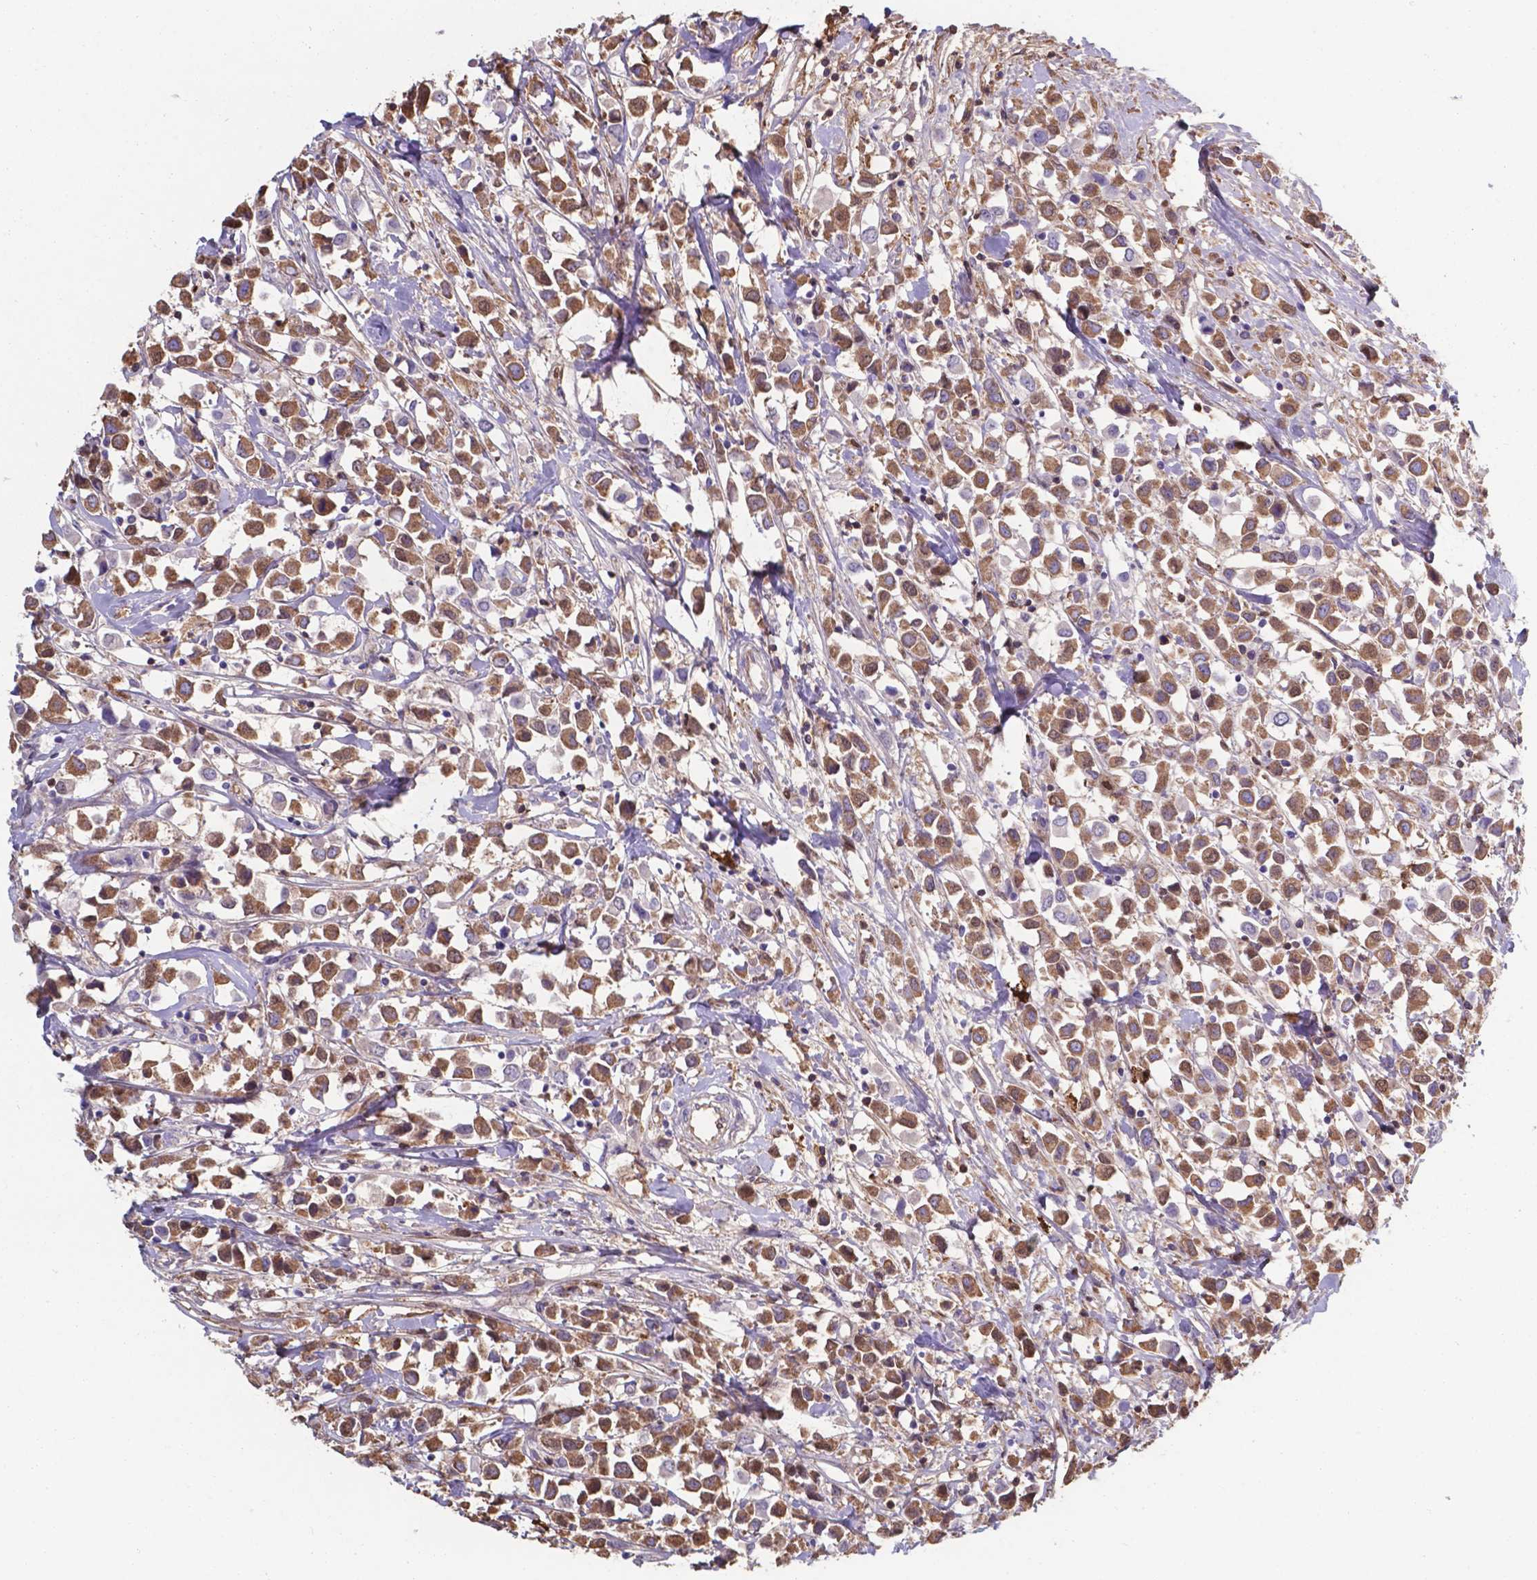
{"staining": {"intensity": "moderate", "quantity": ">75%", "location": "cytoplasmic/membranous"}, "tissue": "breast cancer", "cell_type": "Tumor cells", "image_type": "cancer", "snomed": [{"axis": "morphology", "description": "Duct carcinoma"}, {"axis": "topography", "description": "Breast"}], "caption": "Immunohistochemical staining of breast invasive ductal carcinoma demonstrates medium levels of moderate cytoplasmic/membranous staining in approximately >75% of tumor cells.", "gene": "SERPINA1", "patient": {"sex": "female", "age": 61}}